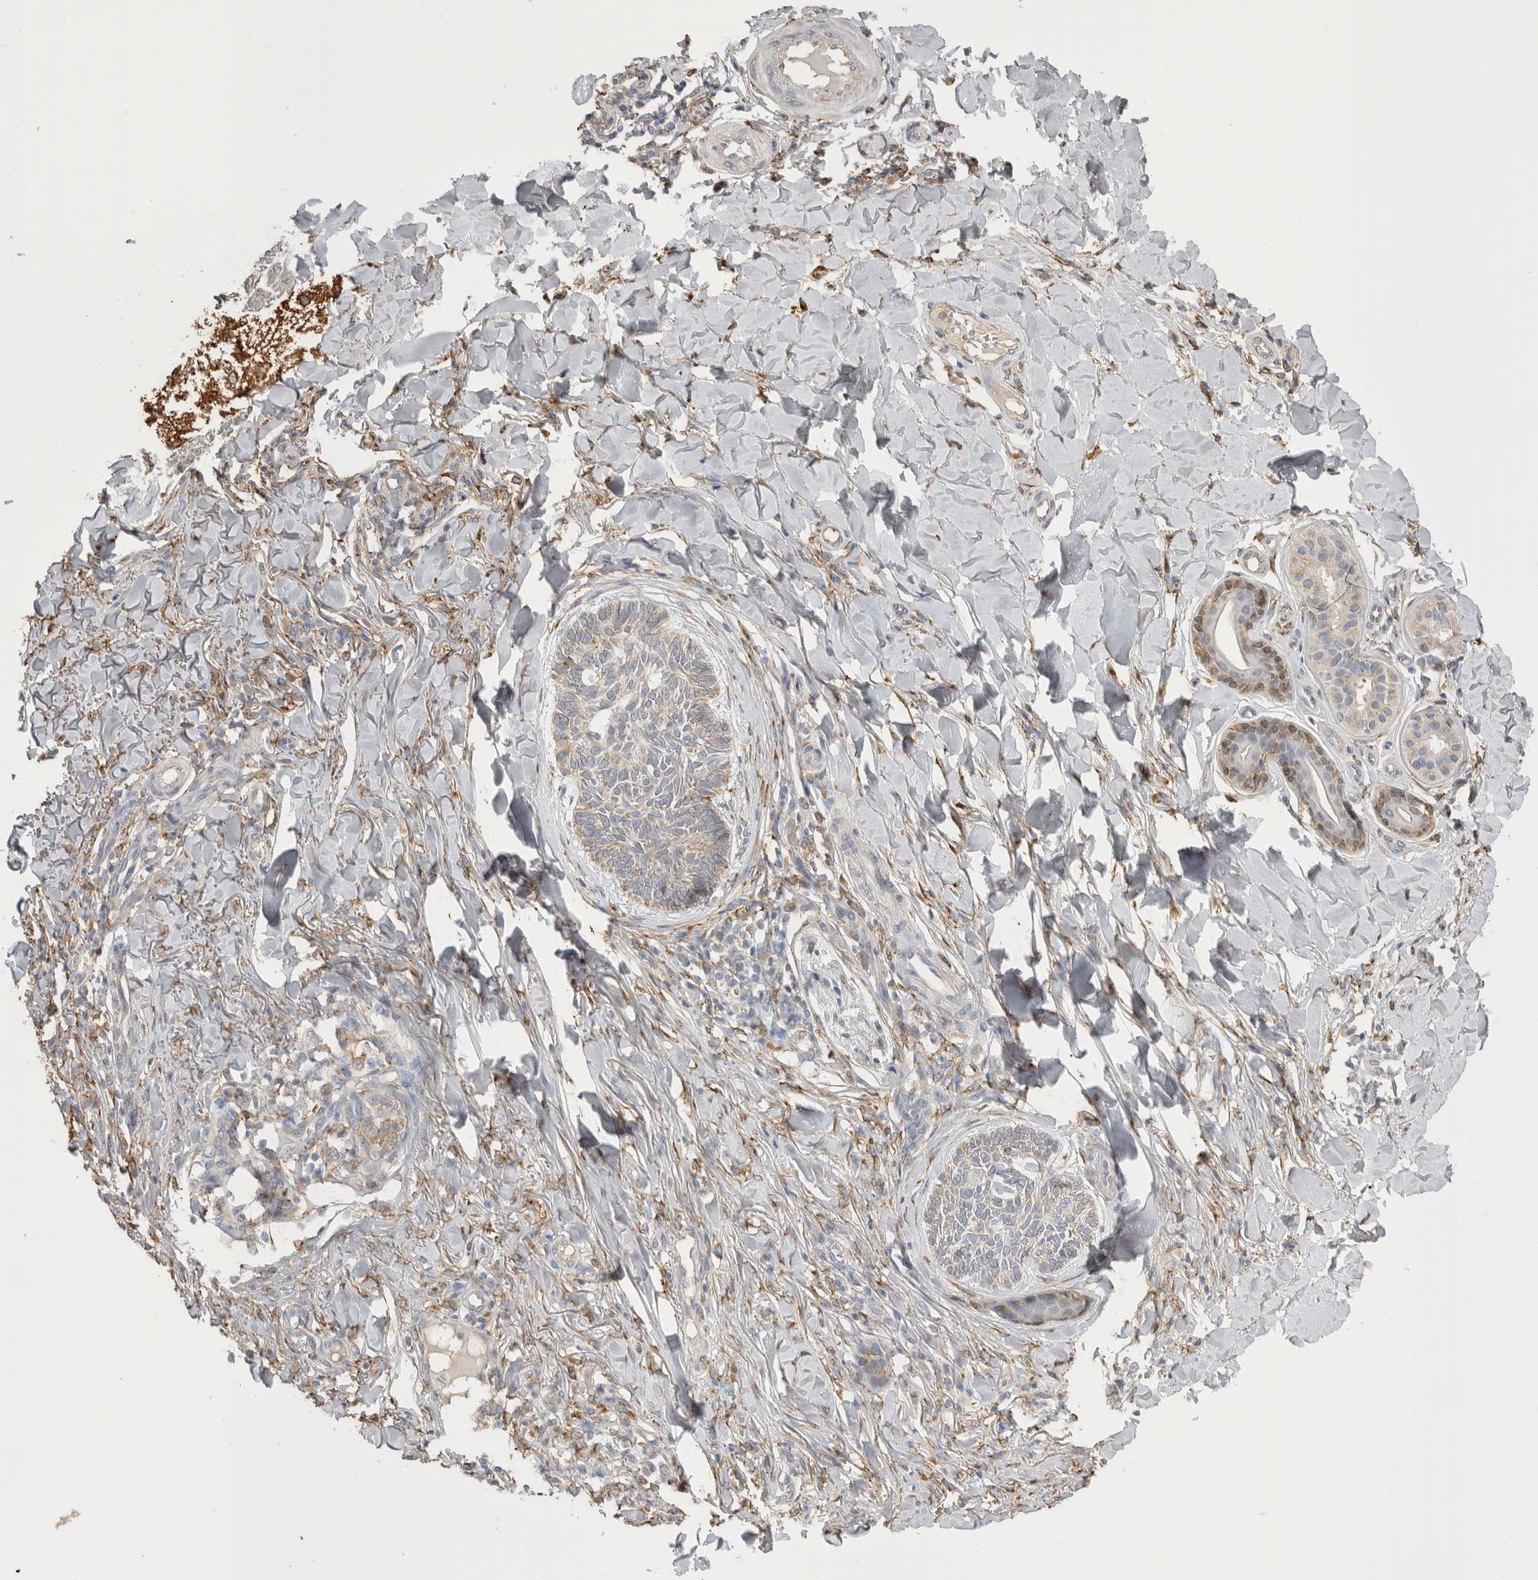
{"staining": {"intensity": "weak", "quantity": "25%-75%", "location": "cytoplasmic/membranous"}, "tissue": "skin cancer", "cell_type": "Tumor cells", "image_type": "cancer", "snomed": [{"axis": "morphology", "description": "Basal cell carcinoma"}, {"axis": "topography", "description": "Skin"}], "caption": "Basal cell carcinoma (skin) stained with DAB immunohistochemistry (IHC) displays low levels of weak cytoplasmic/membranous positivity in approximately 25%-75% of tumor cells. The staining was performed using DAB to visualize the protein expression in brown, while the nuclei were stained in blue with hematoxylin (Magnification: 20x).", "gene": "LRPAP1", "patient": {"sex": "male", "age": 43}}